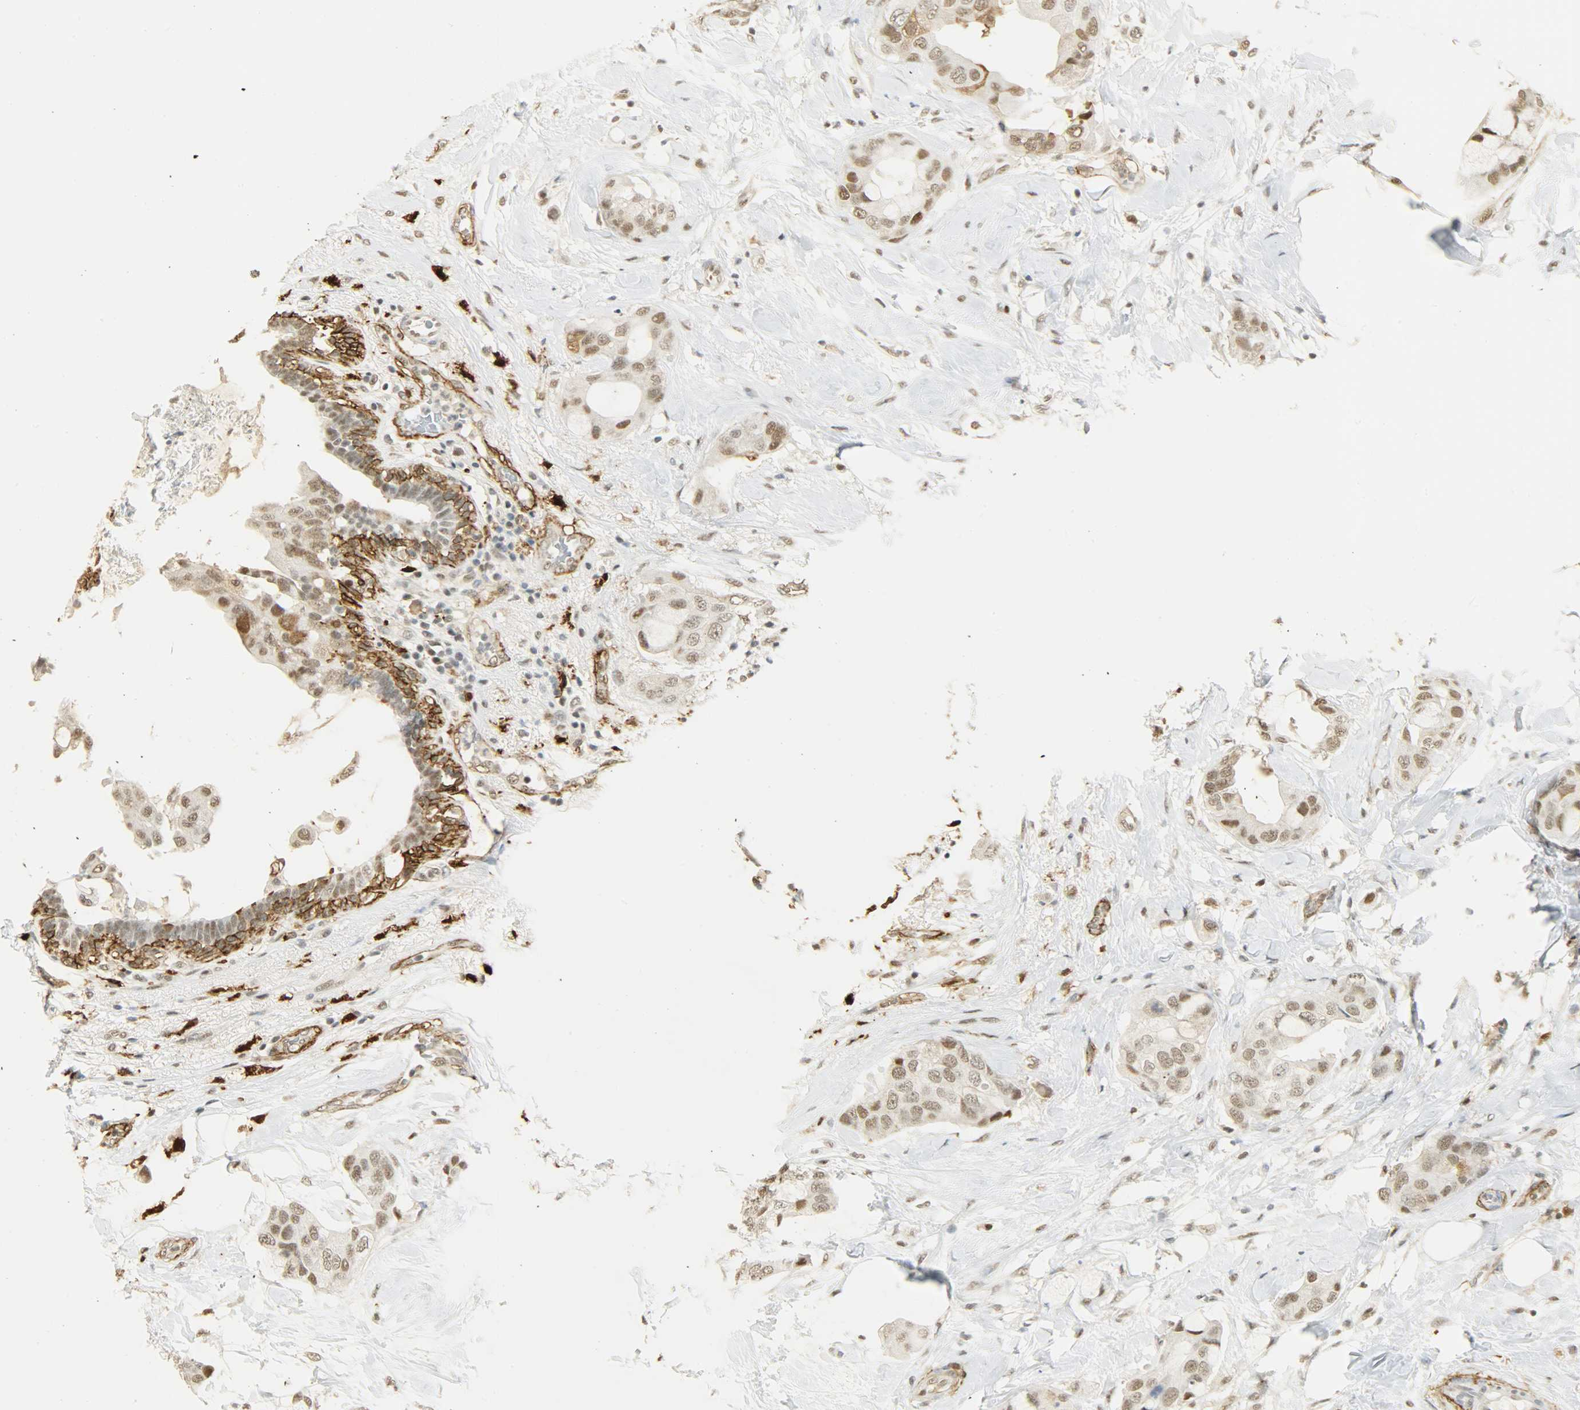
{"staining": {"intensity": "weak", "quantity": ">75%", "location": "nuclear"}, "tissue": "breast cancer", "cell_type": "Tumor cells", "image_type": "cancer", "snomed": [{"axis": "morphology", "description": "Duct carcinoma"}, {"axis": "topography", "description": "Breast"}], "caption": "High-power microscopy captured an immunohistochemistry micrograph of breast infiltrating ductal carcinoma, revealing weak nuclear expression in about >75% of tumor cells. The staining was performed using DAB (3,3'-diaminobenzidine), with brown indicating positive protein expression. Nuclei are stained blue with hematoxylin.", "gene": "NGFR", "patient": {"sex": "female", "age": 40}}